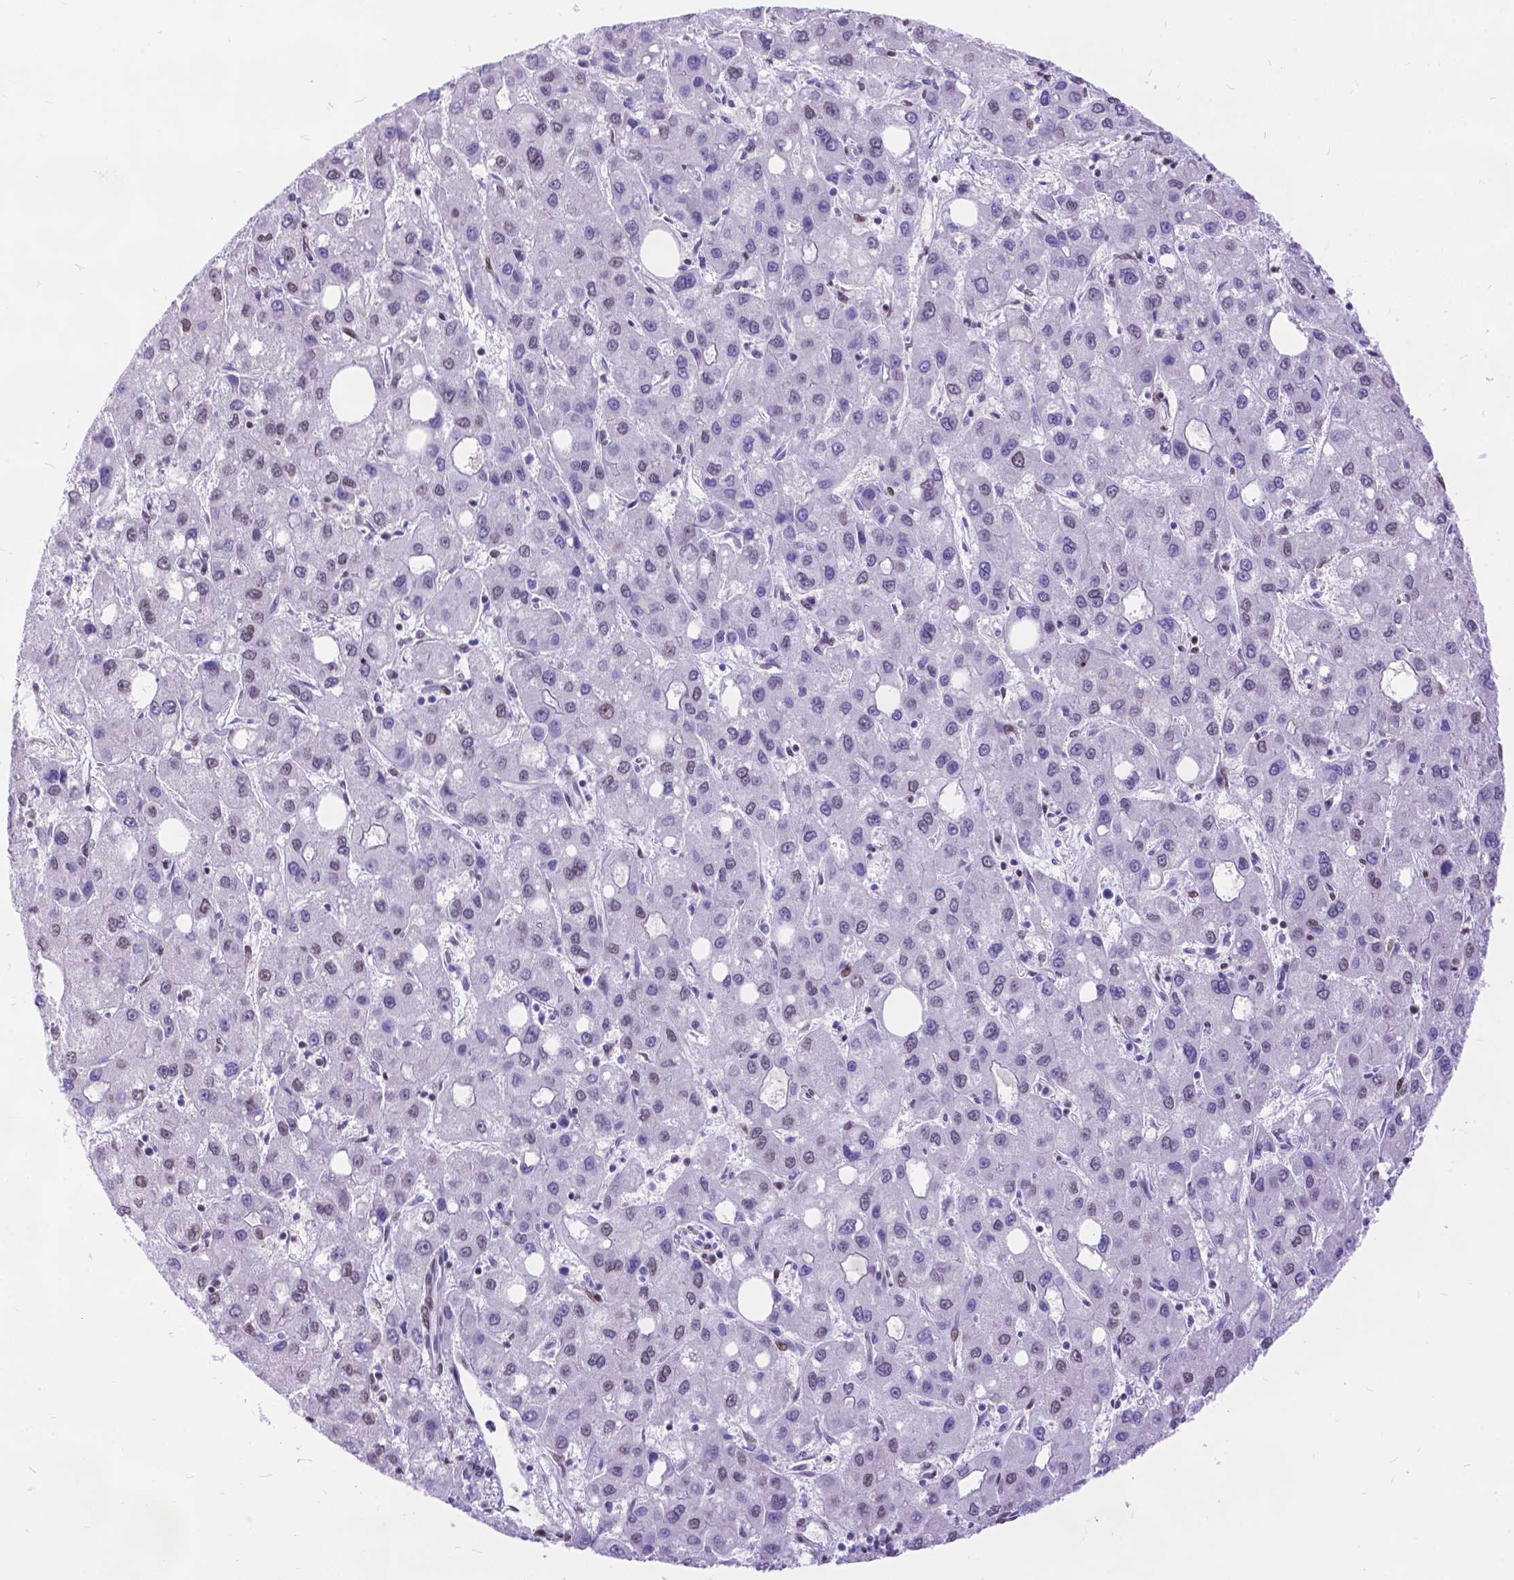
{"staining": {"intensity": "weak", "quantity": "<25%", "location": "nuclear"}, "tissue": "liver cancer", "cell_type": "Tumor cells", "image_type": "cancer", "snomed": [{"axis": "morphology", "description": "Carcinoma, Hepatocellular, NOS"}, {"axis": "topography", "description": "Liver"}], "caption": "Tumor cells are negative for brown protein staining in liver cancer. (DAB immunohistochemistry (IHC) with hematoxylin counter stain).", "gene": "FAM124B", "patient": {"sex": "male", "age": 73}}